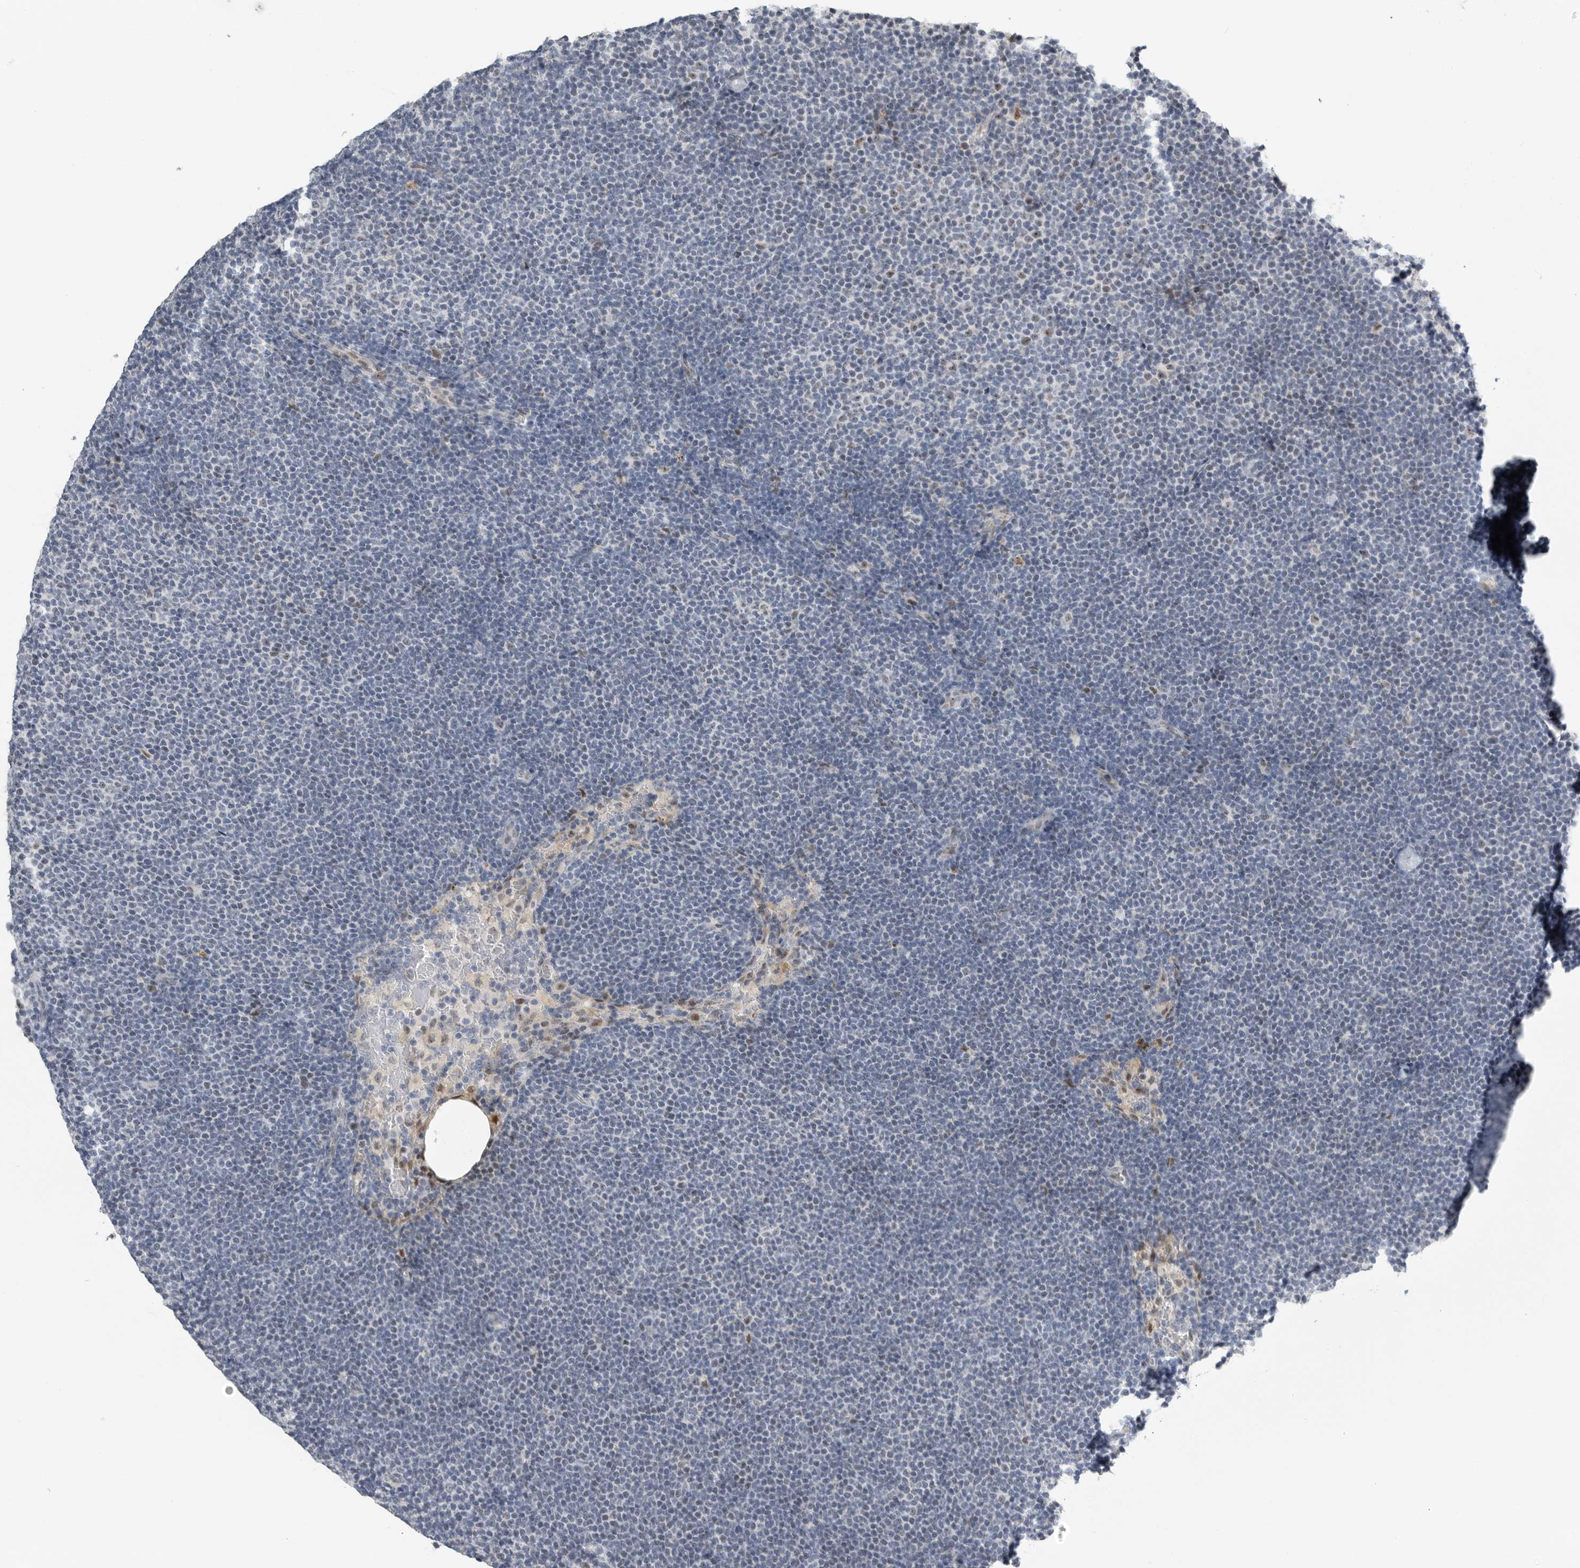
{"staining": {"intensity": "weak", "quantity": "<25%", "location": "nuclear"}, "tissue": "lymphoma", "cell_type": "Tumor cells", "image_type": "cancer", "snomed": [{"axis": "morphology", "description": "Malignant lymphoma, non-Hodgkin's type, Low grade"}, {"axis": "topography", "description": "Lymph node"}], "caption": "This is an IHC micrograph of human low-grade malignant lymphoma, non-Hodgkin's type. There is no expression in tumor cells.", "gene": "PCMTD1", "patient": {"sex": "female", "age": 53}}